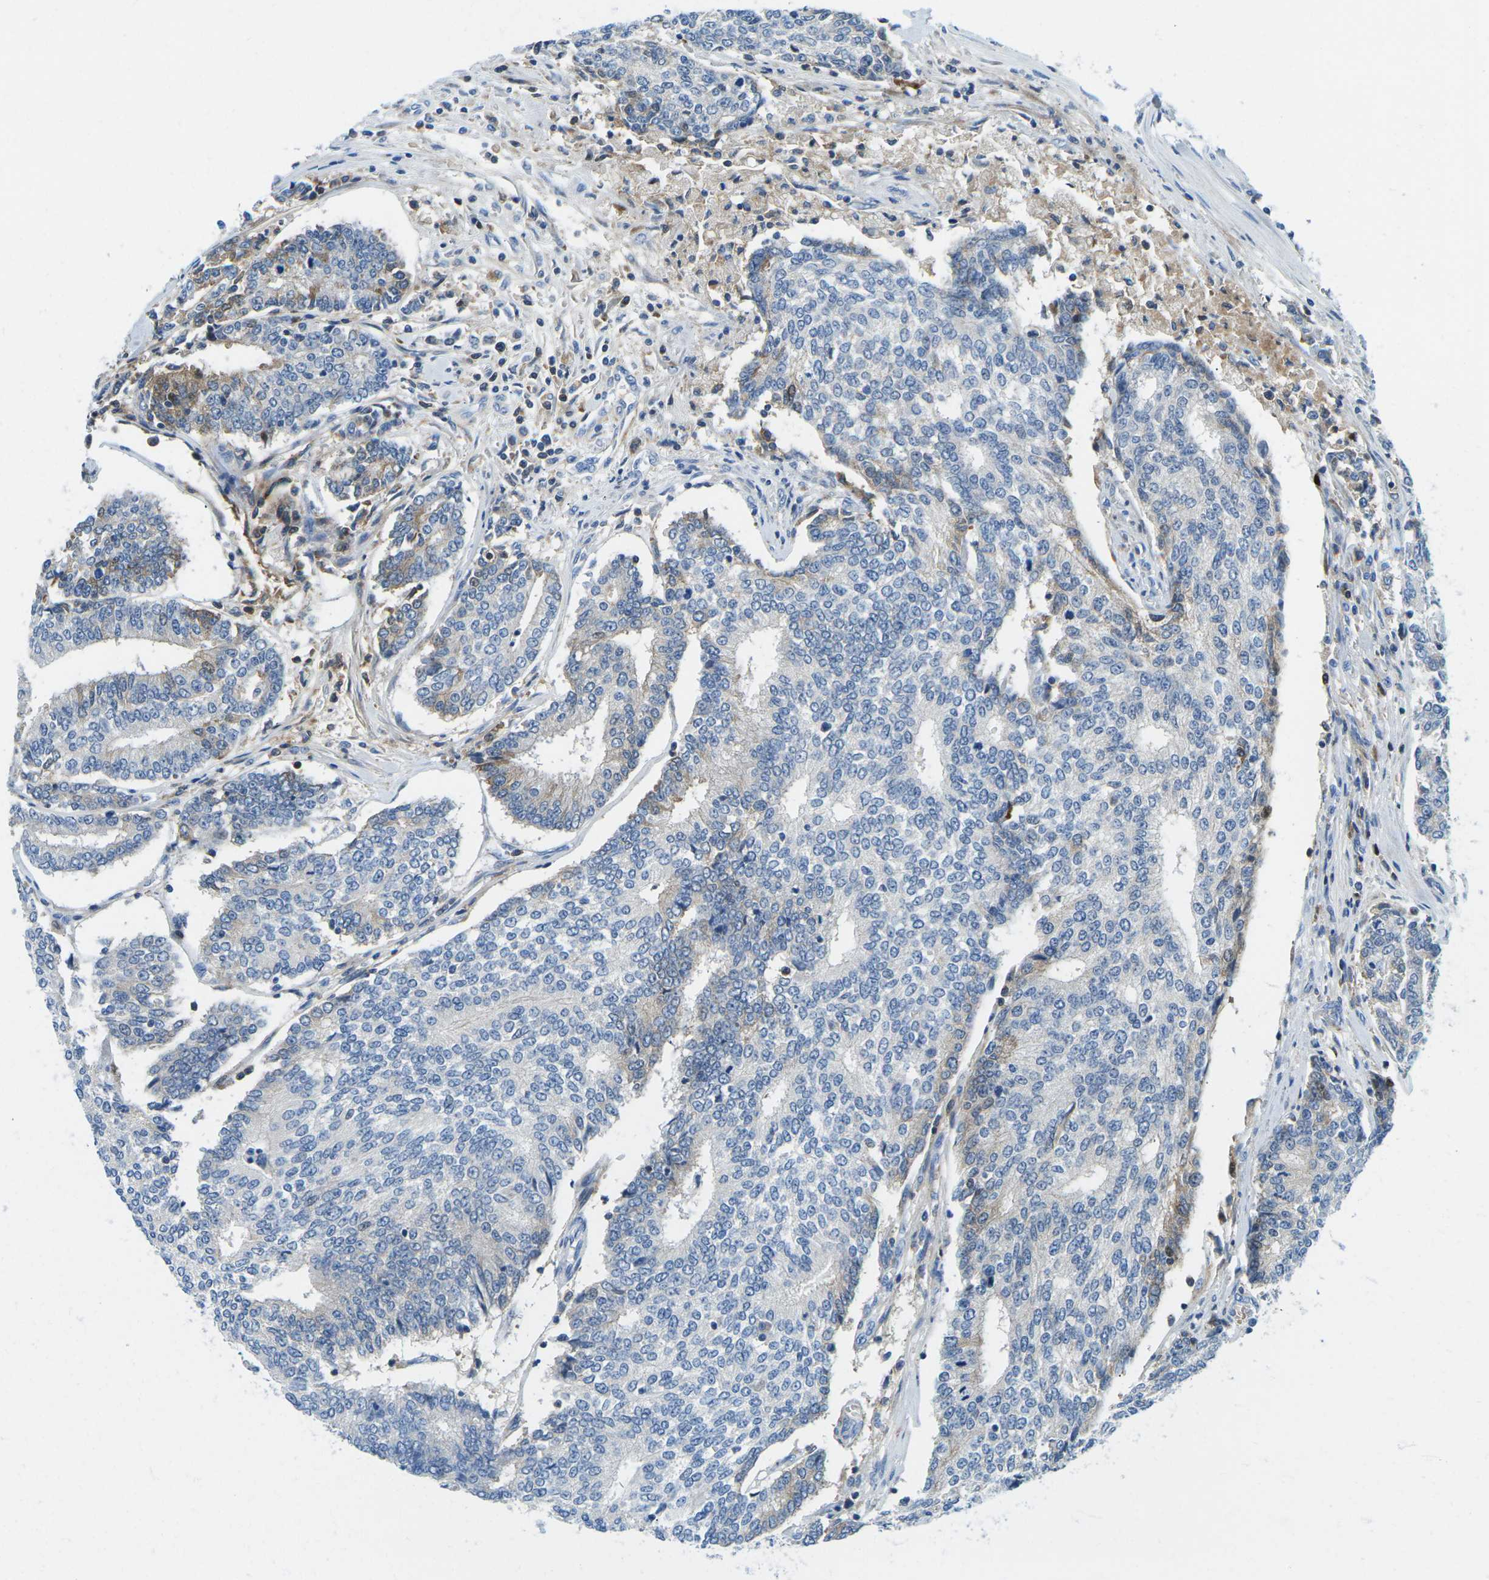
{"staining": {"intensity": "moderate", "quantity": "<25%", "location": "cytoplasmic/membranous"}, "tissue": "prostate cancer", "cell_type": "Tumor cells", "image_type": "cancer", "snomed": [{"axis": "morphology", "description": "Normal tissue, NOS"}, {"axis": "morphology", "description": "Adenocarcinoma, High grade"}, {"axis": "topography", "description": "Prostate"}, {"axis": "topography", "description": "Seminal veicle"}], "caption": "Prostate high-grade adenocarcinoma stained for a protein shows moderate cytoplasmic/membranous positivity in tumor cells.", "gene": "CFB", "patient": {"sex": "male", "age": 55}}